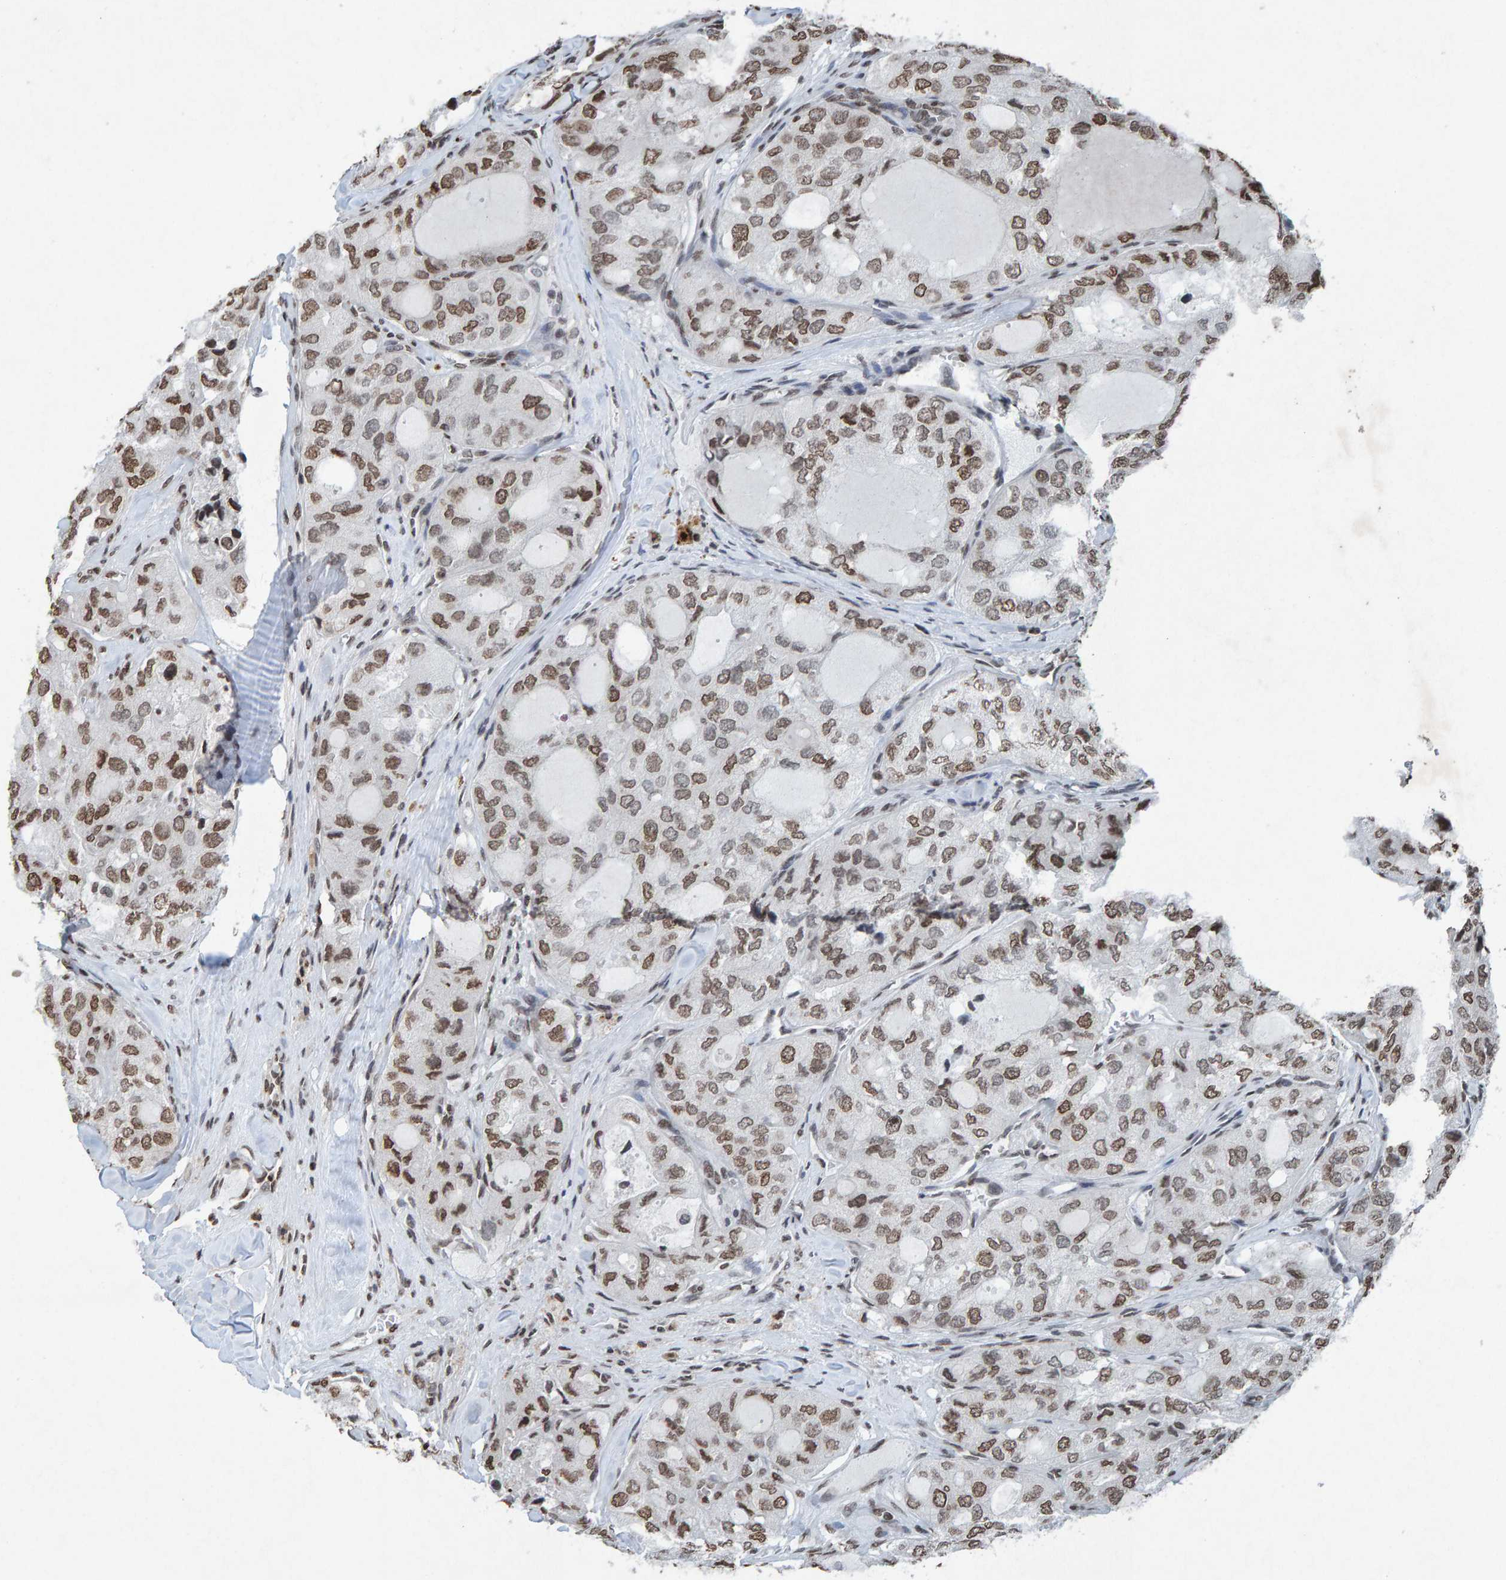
{"staining": {"intensity": "moderate", "quantity": ">75%", "location": "nuclear"}, "tissue": "thyroid cancer", "cell_type": "Tumor cells", "image_type": "cancer", "snomed": [{"axis": "morphology", "description": "Follicular adenoma carcinoma, NOS"}, {"axis": "topography", "description": "Thyroid gland"}], "caption": "Immunohistochemistry photomicrograph of neoplastic tissue: human follicular adenoma carcinoma (thyroid) stained using IHC displays medium levels of moderate protein expression localized specifically in the nuclear of tumor cells, appearing as a nuclear brown color.", "gene": "H2AZ1", "patient": {"sex": "male", "age": 75}}